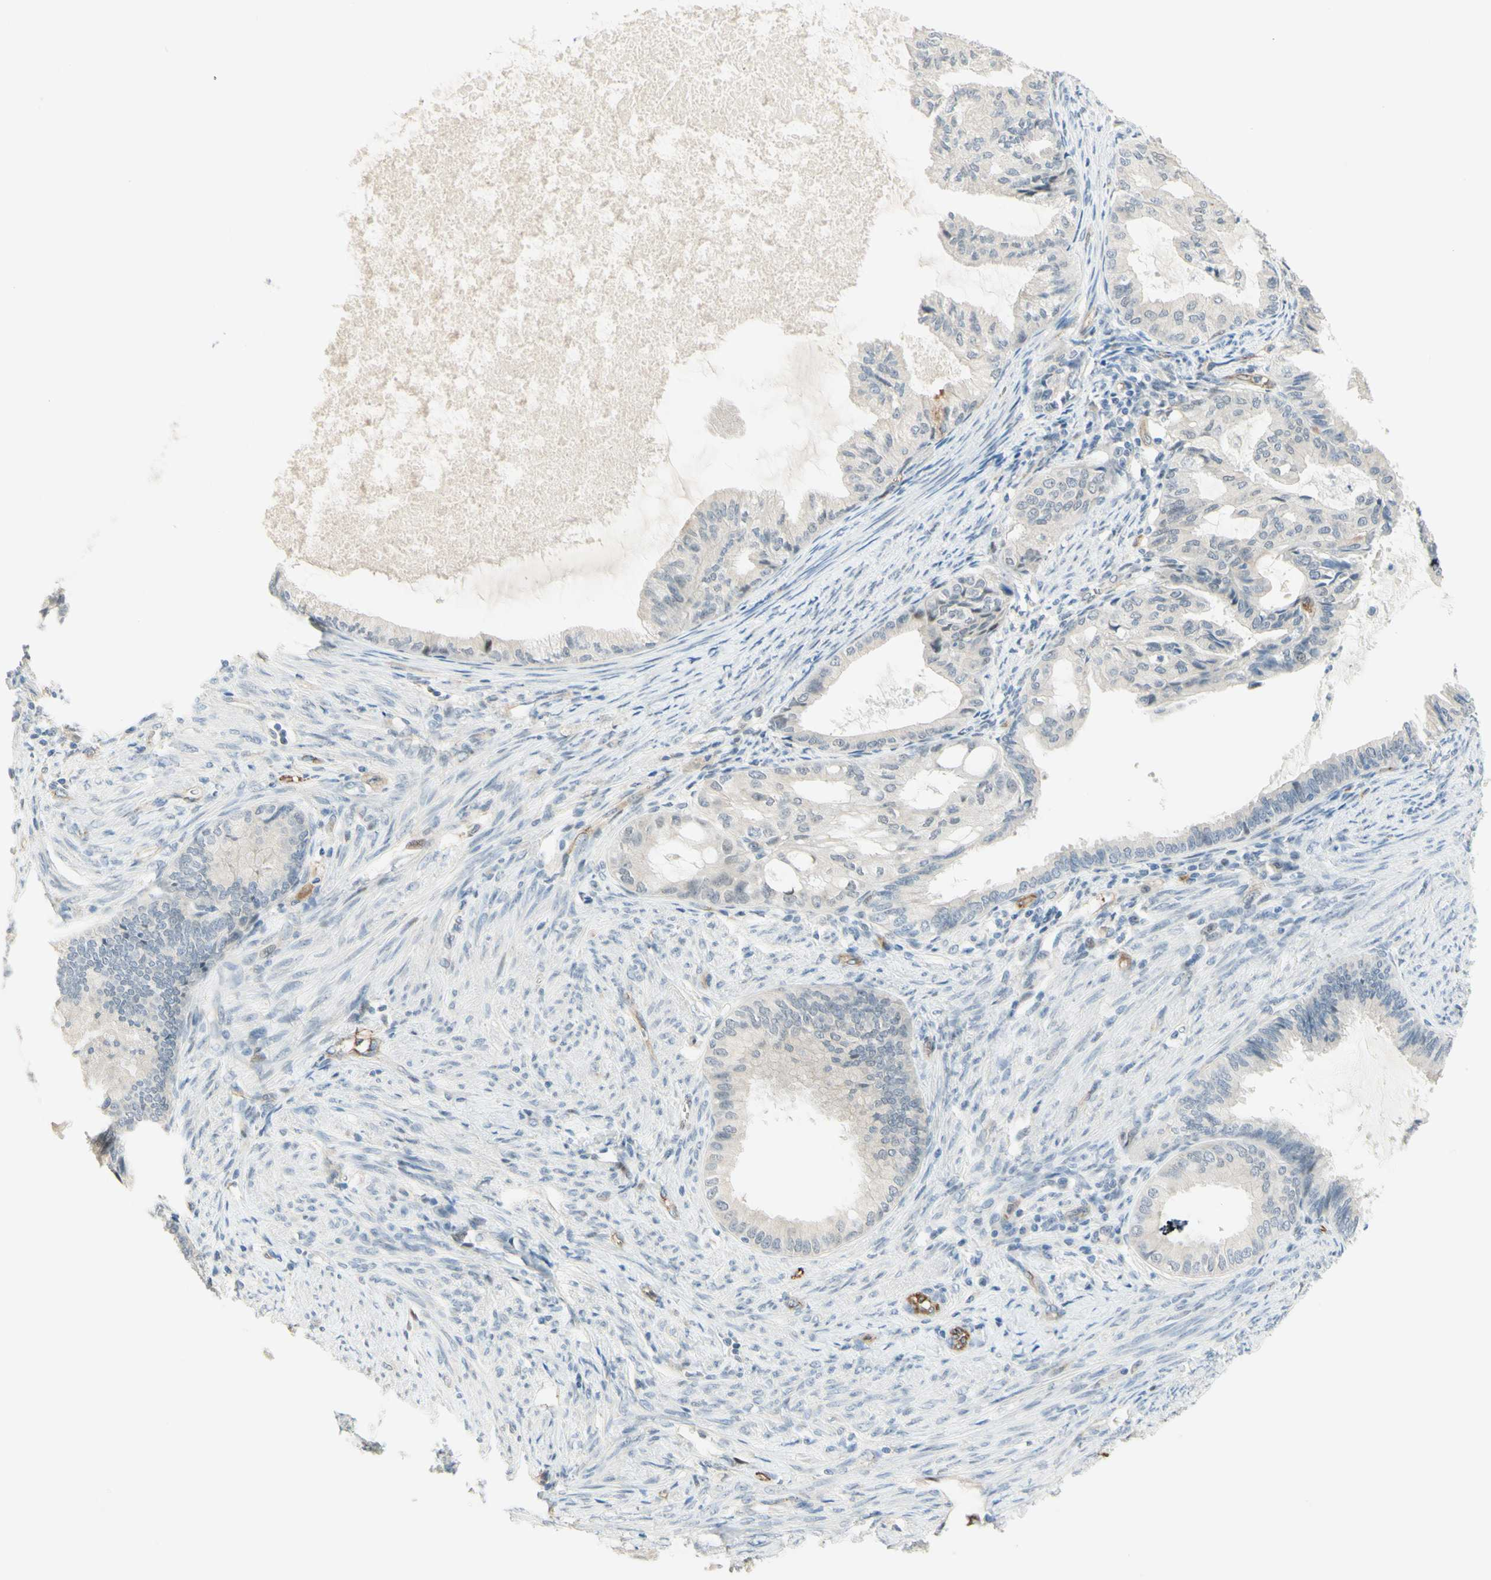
{"staining": {"intensity": "negative", "quantity": "none", "location": "none"}, "tissue": "endometrial cancer", "cell_type": "Tumor cells", "image_type": "cancer", "snomed": [{"axis": "morphology", "description": "Adenocarcinoma, NOS"}, {"axis": "topography", "description": "Endometrium"}], "caption": "This is a photomicrograph of IHC staining of endometrial cancer, which shows no positivity in tumor cells.", "gene": "ANGPT2", "patient": {"sex": "female", "age": 86}}